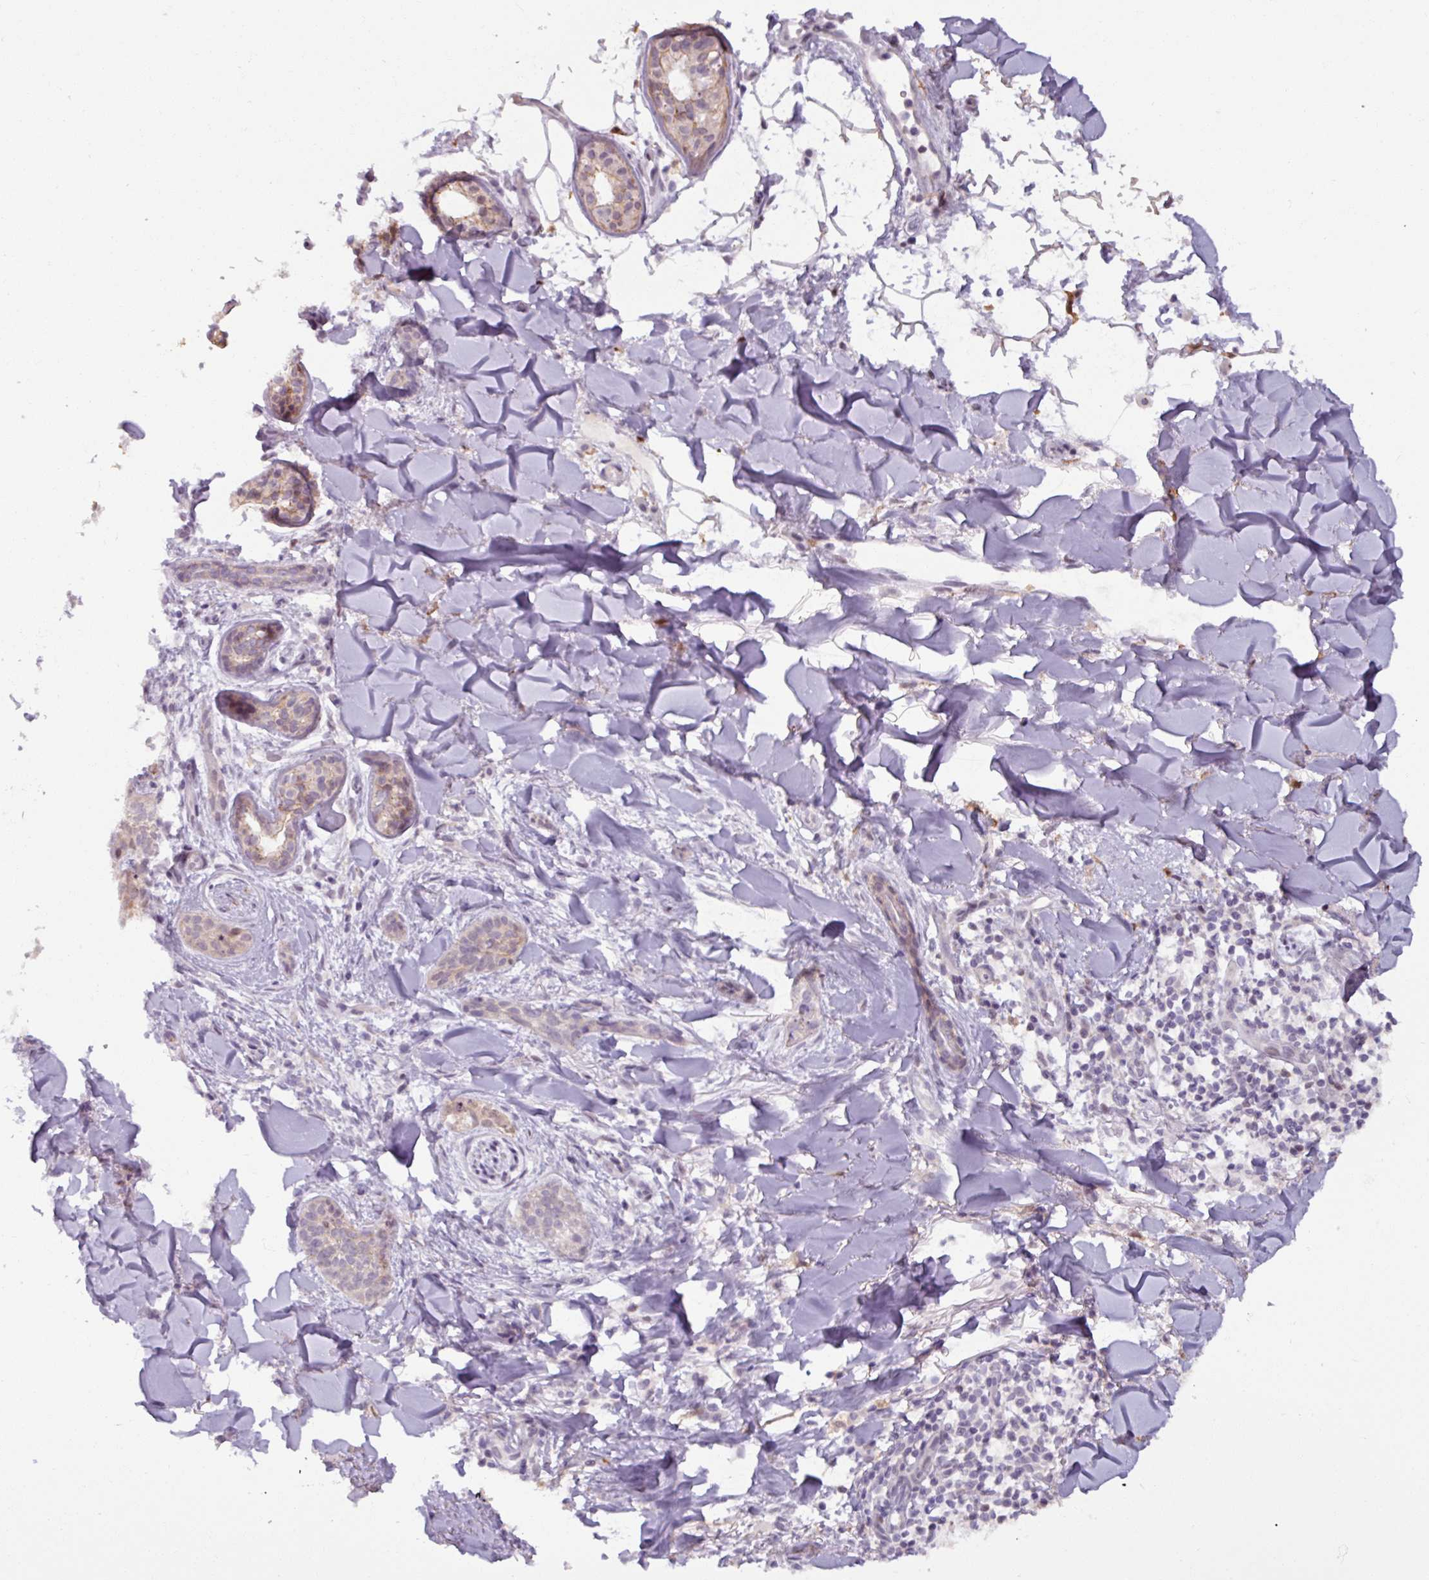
{"staining": {"intensity": "weak", "quantity": "<25%", "location": "nuclear"}, "tissue": "skin cancer", "cell_type": "Tumor cells", "image_type": "cancer", "snomed": [{"axis": "morphology", "description": "Basal cell carcinoma"}, {"axis": "topography", "description": "Skin"}], "caption": "A high-resolution histopathology image shows immunohistochemistry staining of basal cell carcinoma (skin), which shows no significant expression in tumor cells.", "gene": "PNMA6A", "patient": {"sex": "male", "age": 52}}